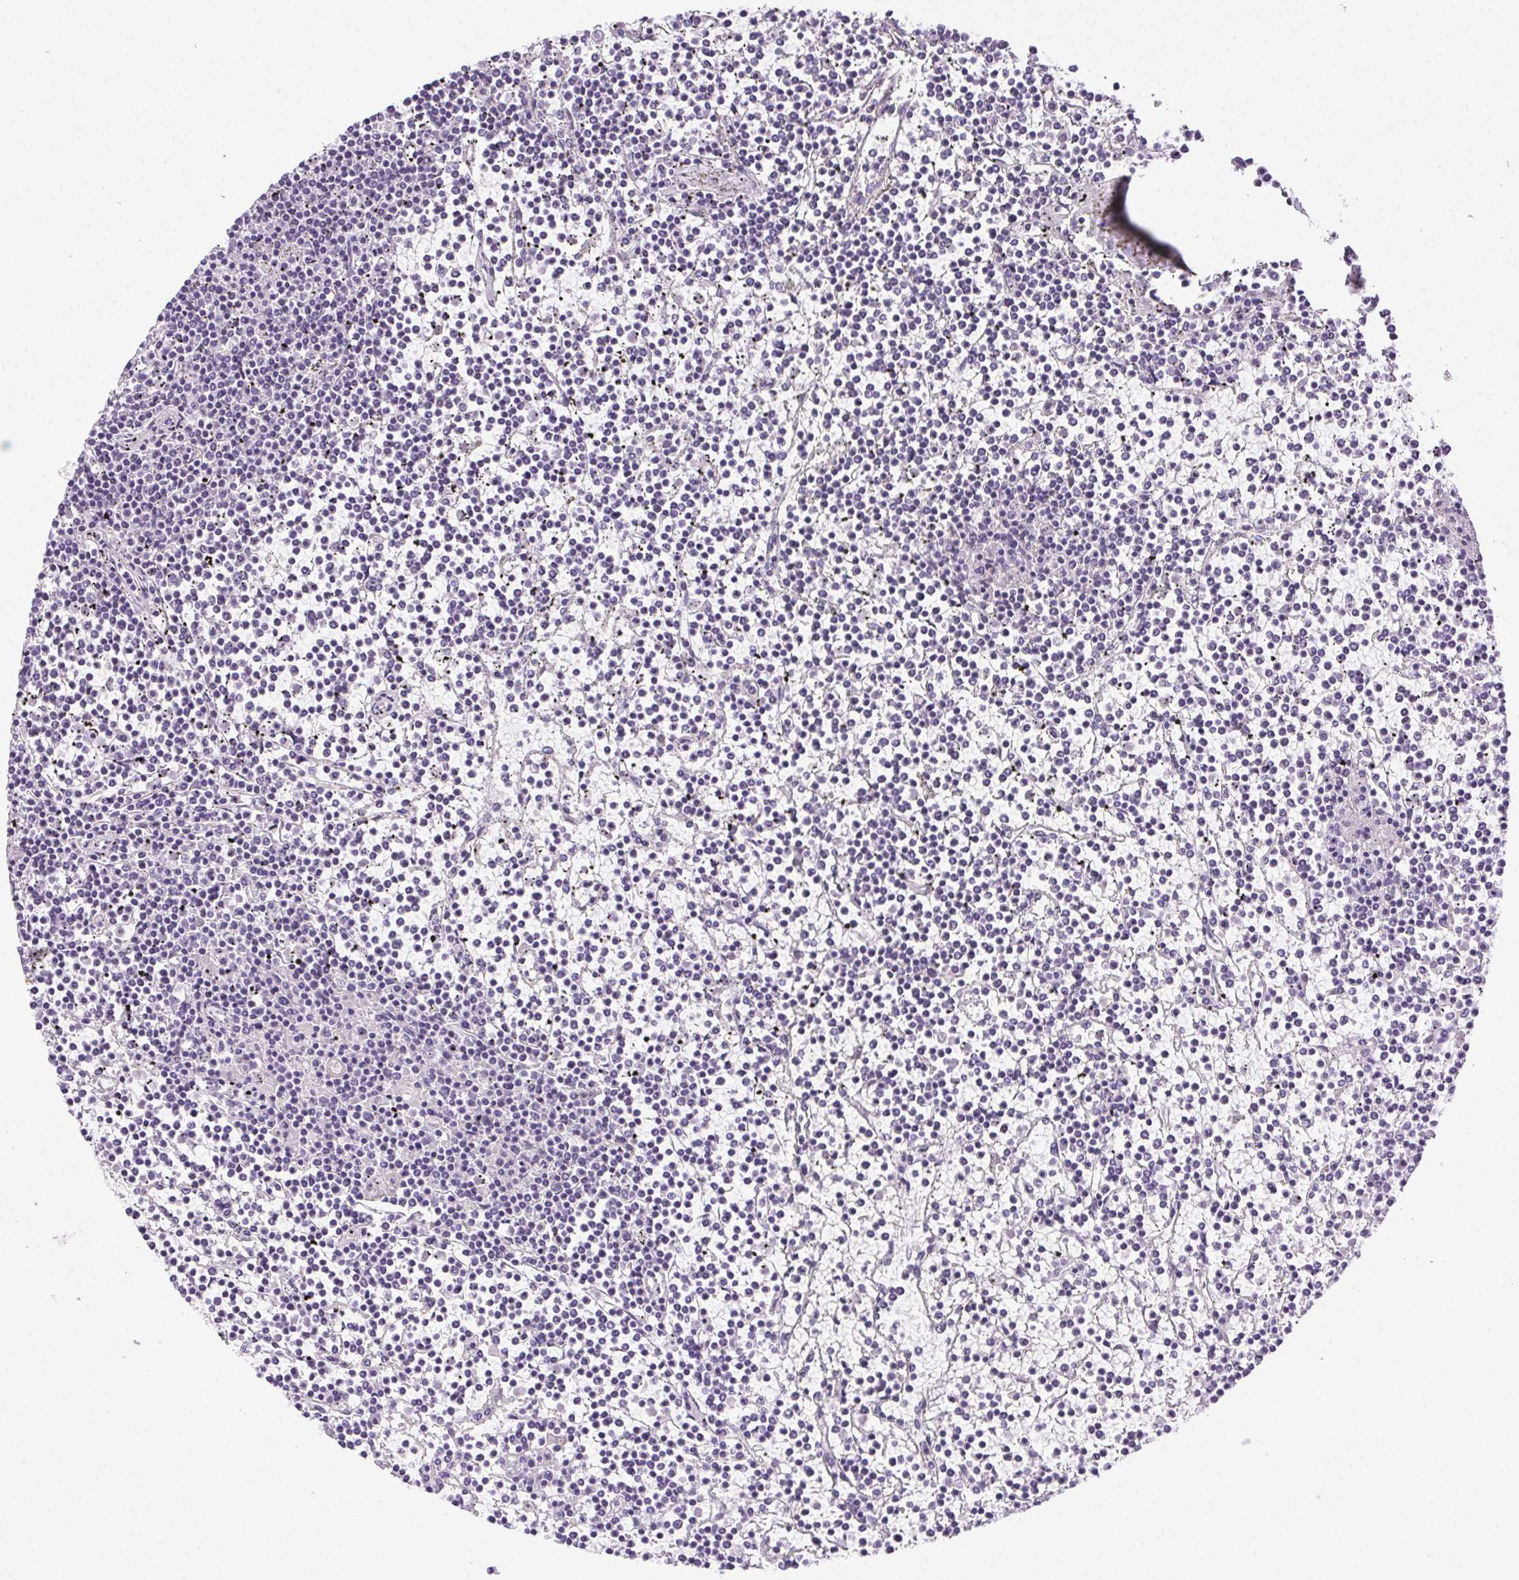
{"staining": {"intensity": "negative", "quantity": "none", "location": "none"}, "tissue": "lymphoma", "cell_type": "Tumor cells", "image_type": "cancer", "snomed": [{"axis": "morphology", "description": "Malignant lymphoma, non-Hodgkin's type, Low grade"}, {"axis": "topography", "description": "Spleen"}], "caption": "There is no significant expression in tumor cells of lymphoma.", "gene": "C20orf85", "patient": {"sex": "female", "age": 19}}